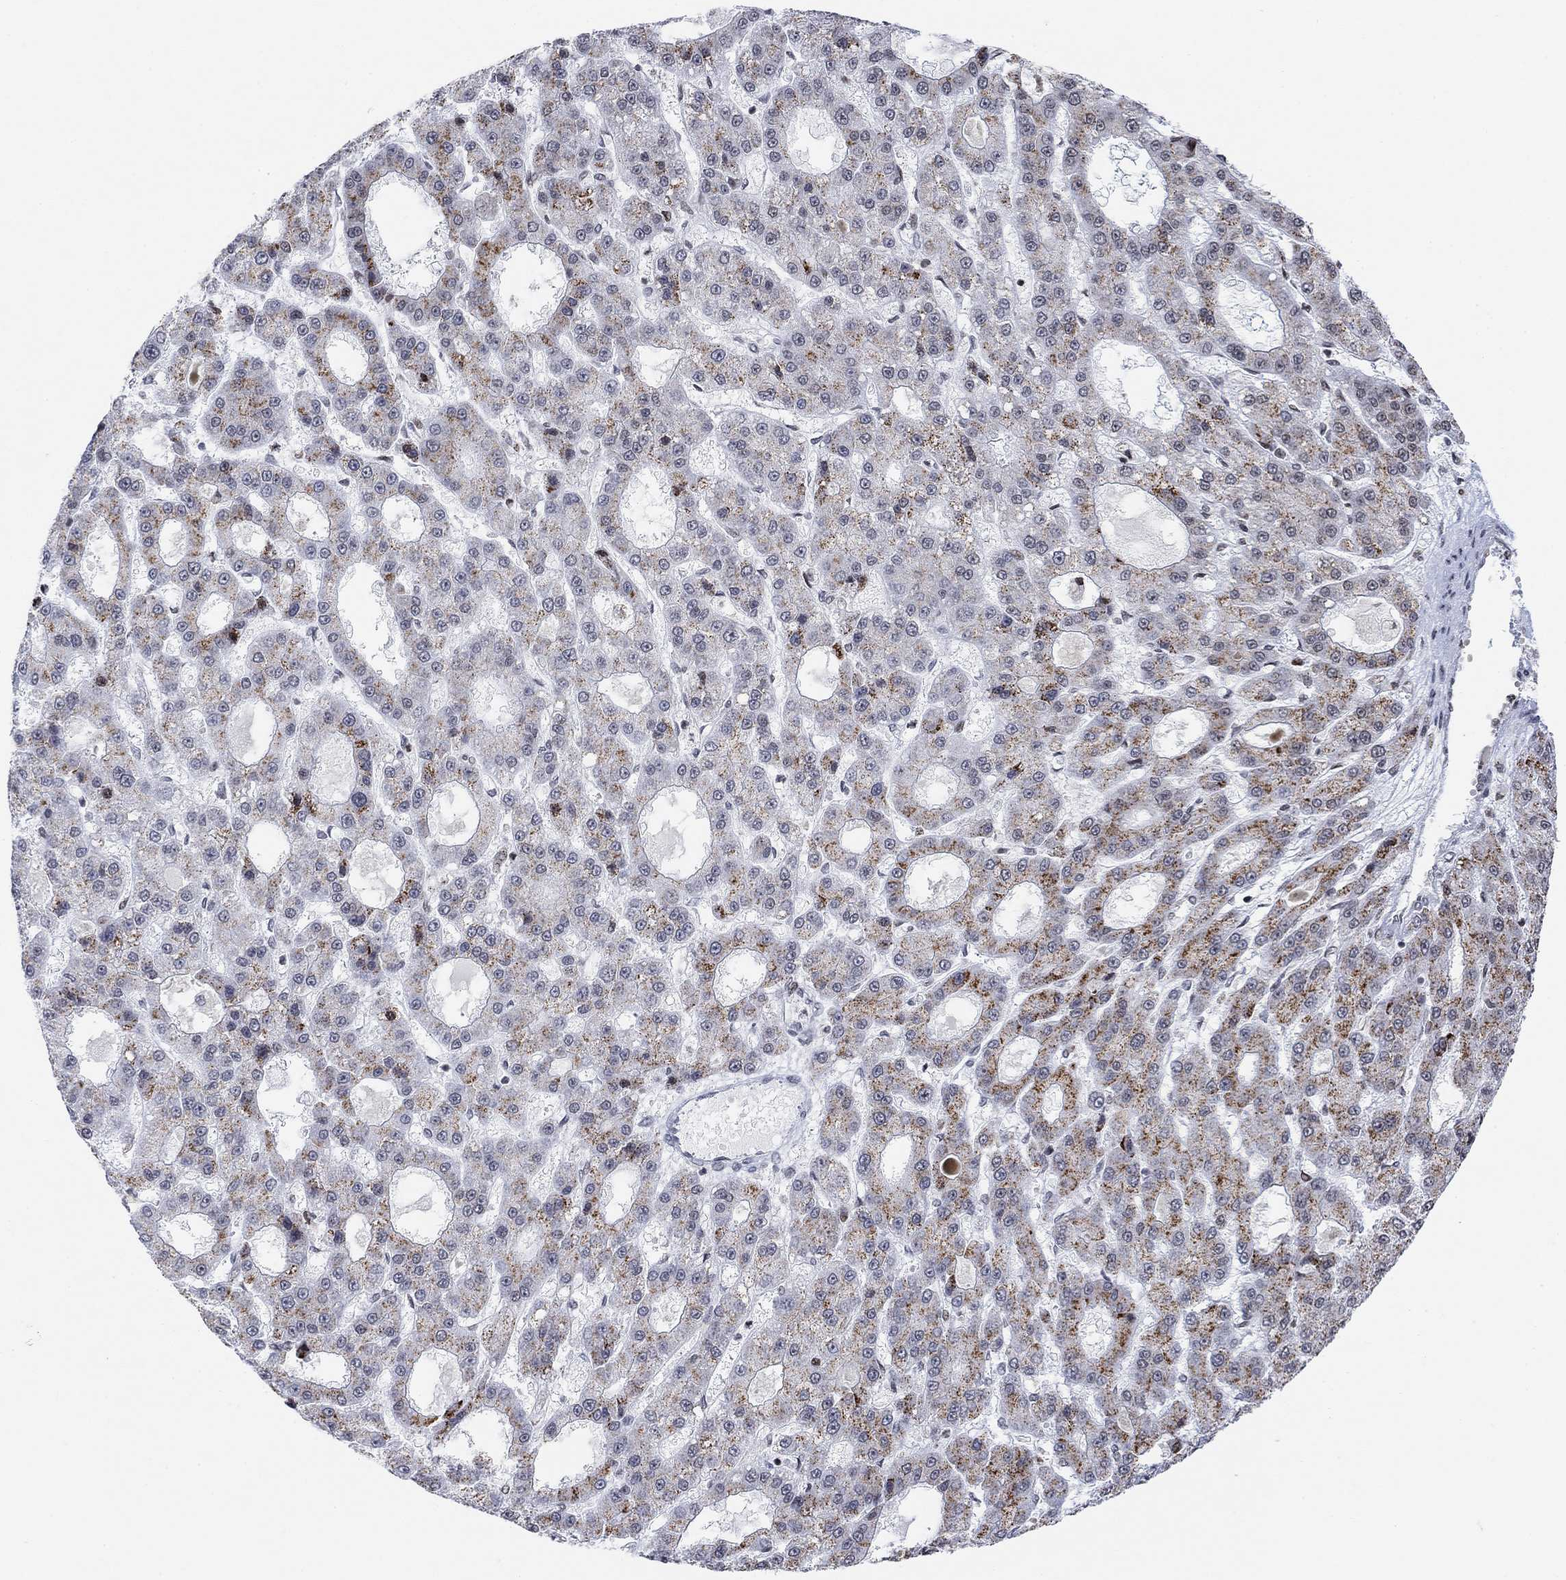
{"staining": {"intensity": "strong", "quantity": "25%-75%", "location": "cytoplasmic/membranous"}, "tissue": "liver cancer", "cell_type": "Tumor cells", "image_type": "cancer", "snomed": [{"axis": "morphology", "description": "Carcinoma, Hepatocellular, NOS"}, {"axis": "topography", "description": "Liver"}], "caption": "Brown immunohistochemical staining in human hepatocellular carcinoma (liver) shows strong cytoplasmic/membranous expression in about 25%-75% of tumor cells.", "gene": "ABHD14A", "patient": {"sex": "male", "age": 70}}